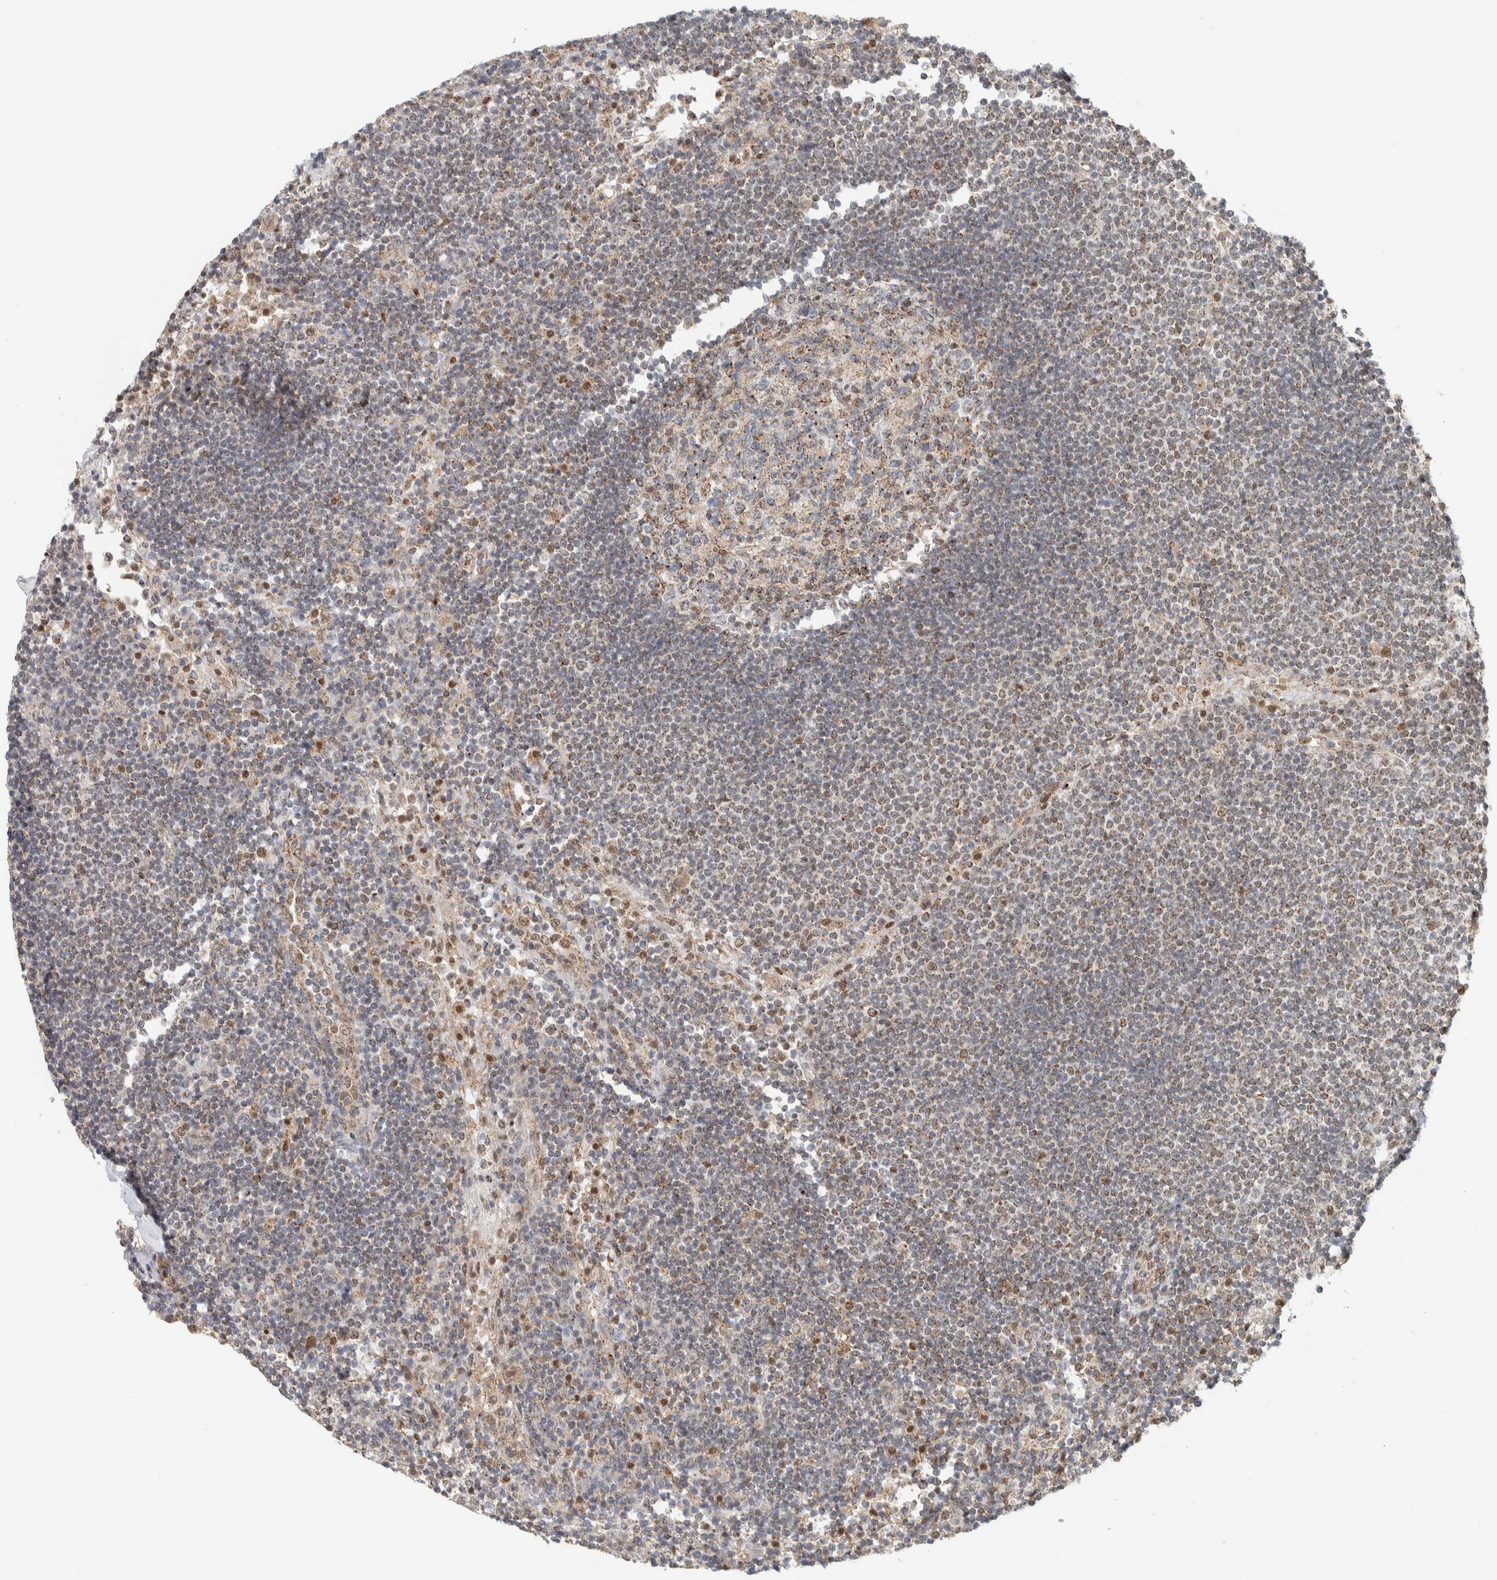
{"staining": {"intensity": "weak", "quantity": "25%-75%", "location": "cytoplasmic/membranous,nuclear"}, "tissue": "lymph node", "cell_type": "Germinal center cells", "image_type": "normal", "snomed": [{"axis": "morphology", "description": "Normal tissue, NOS"}, {"axis": "topography", "description": "Lymph node"}], "caption": "Immunohistochemical staining of normal human lymph node reveals weak cytoplasmic/membranous,nuclear protein positivity in about 25%-75% of germinal center cells. The protein of interest is shown in brown color, while the nuclei are stained blue.", "gene": "TFE3", "patient": {"sex": "female", "age": 53}}